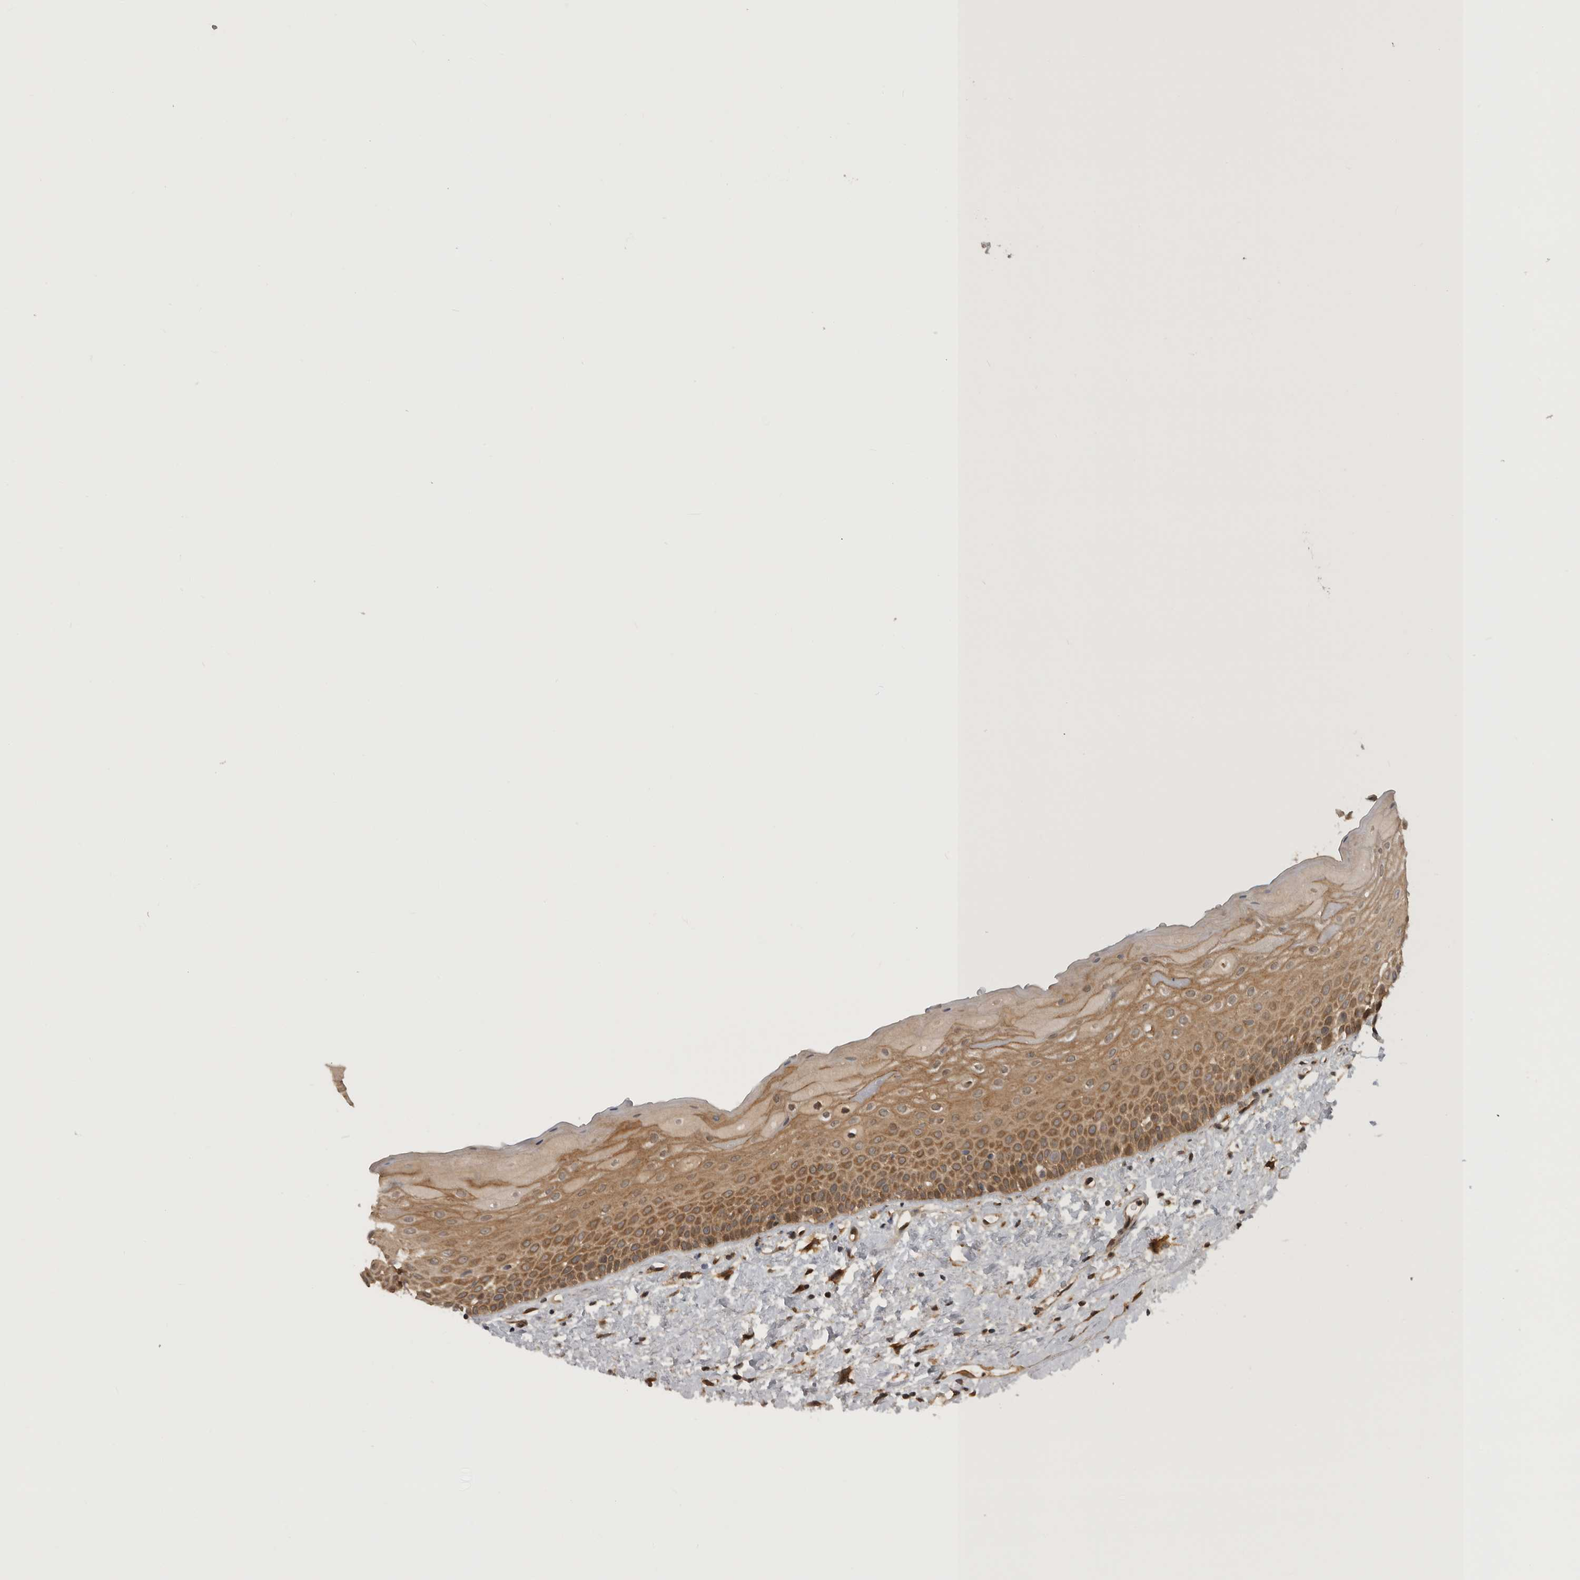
{"staining": {"intensity": "moderate", "quantity": ">75%", "location": "cytoplasmic/membranous,nuclear"}, "tissue": "oral mucosa", "cell_type": "Squamous epithelial cells", "image_type": "normal", "snomed": [{"axis": "morphology", "description": "Normal tissue, NOS"}, {"axis": "topography", "description": "Oral tissue"}], "caption": "Immunohistochemical staining of benign oral mucosa reveals >75% levels of moderate cytoplasmic/membranous,nuclear protein positivity in about >75% of squamous epithelial cells.", "gene": "CUEDC1", "patient": {"sex": "female", "age": 76}}